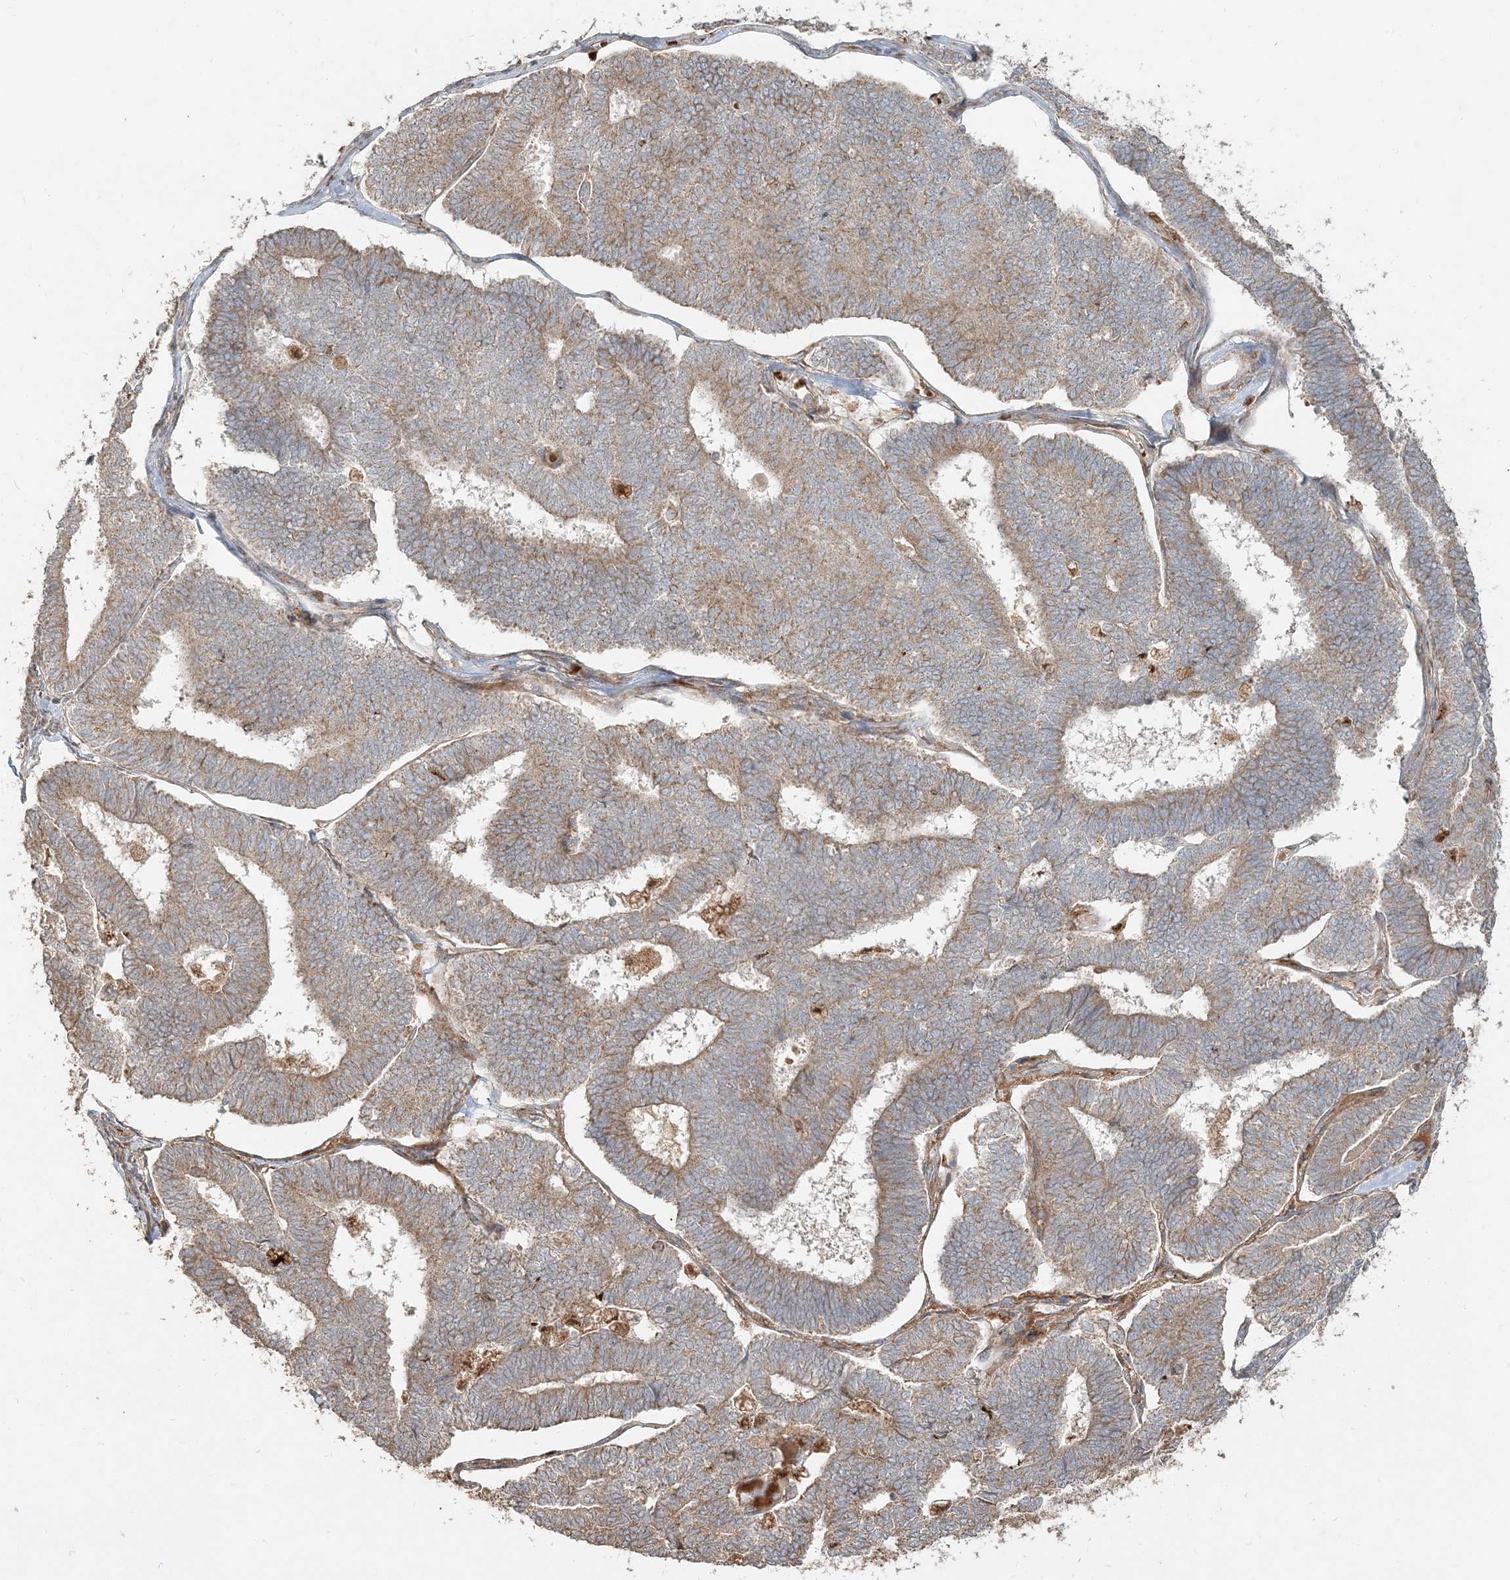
{"staining": {"intensity": "moderate", "quantity": ">75%", "location": "cytoplasmic/membranous"}, "tissue": "endometrial cancer", "cell_type": "Tumor cells", "image_type": "cancer", "snomed": [{"axis": "morphology", "description": "Adenocarcinoma, NOS"}, {"axis": "topography", "description": "Endometrium"}], "caption": "Adenocarcinoma (endometrial) was stained to show a protein in brown. There is medium levels of moderate cytoplasmic/membranous expression in about >75% of tumor cells.", "gene": "RAB14", "patient": {"sex": "female", "age": 70}}